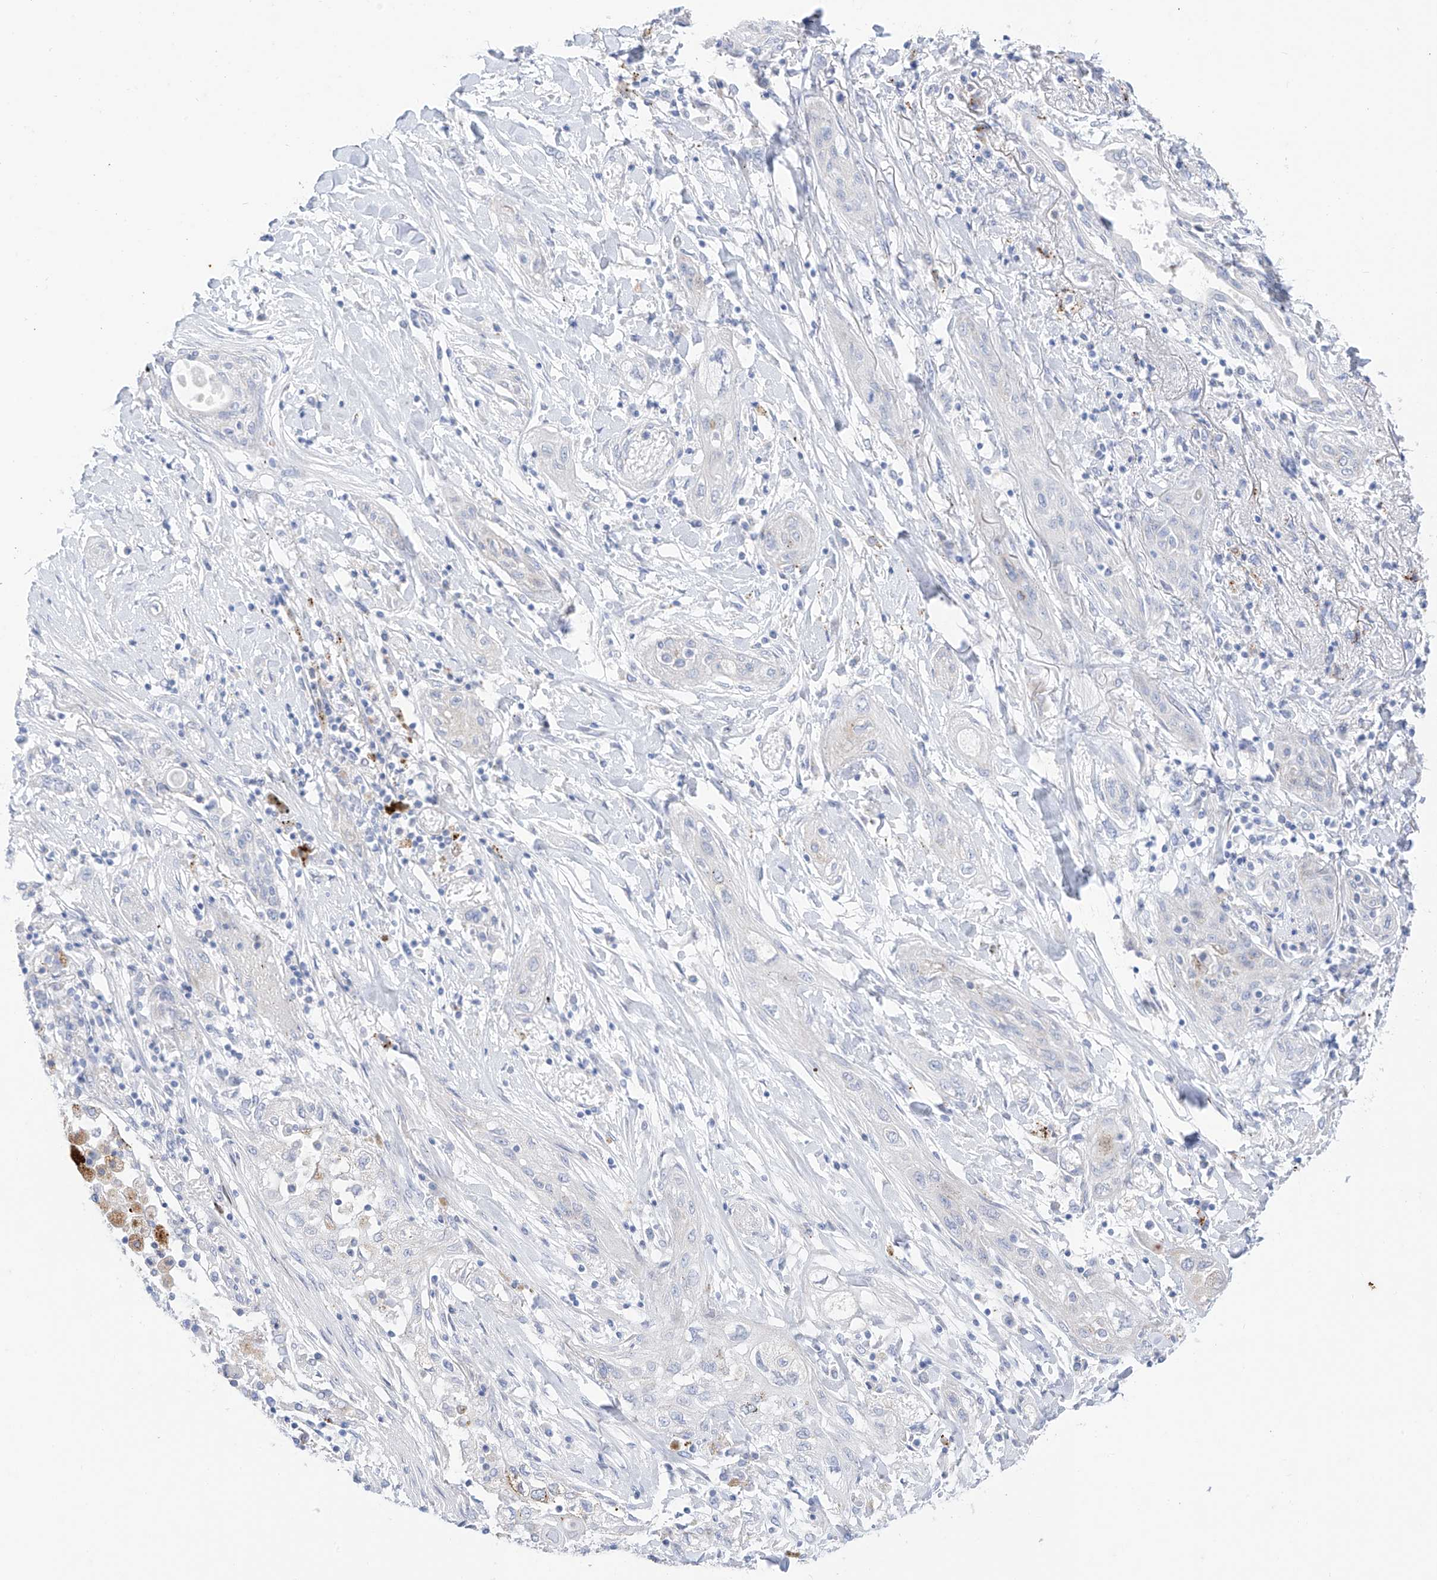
{"staining": {"intensity": "negative", "quantity": "none", "location": "none"}, "tissue": "lung cancer", "cell_type": "Tumor cells", "image_type": "cancer", "snomed": [{"axis": "morphology", "description": "Squamous cell carcinoma, NOS"}, {"axis": "topography", "description": "Lung"}], "caption": "This is an immunohistochemistry micrograph of human squamous cell carcinoma (lung). There is no expression in tumor cells.", "gene": "PSPH", "patient": {"sex": "female", "age": 47}}